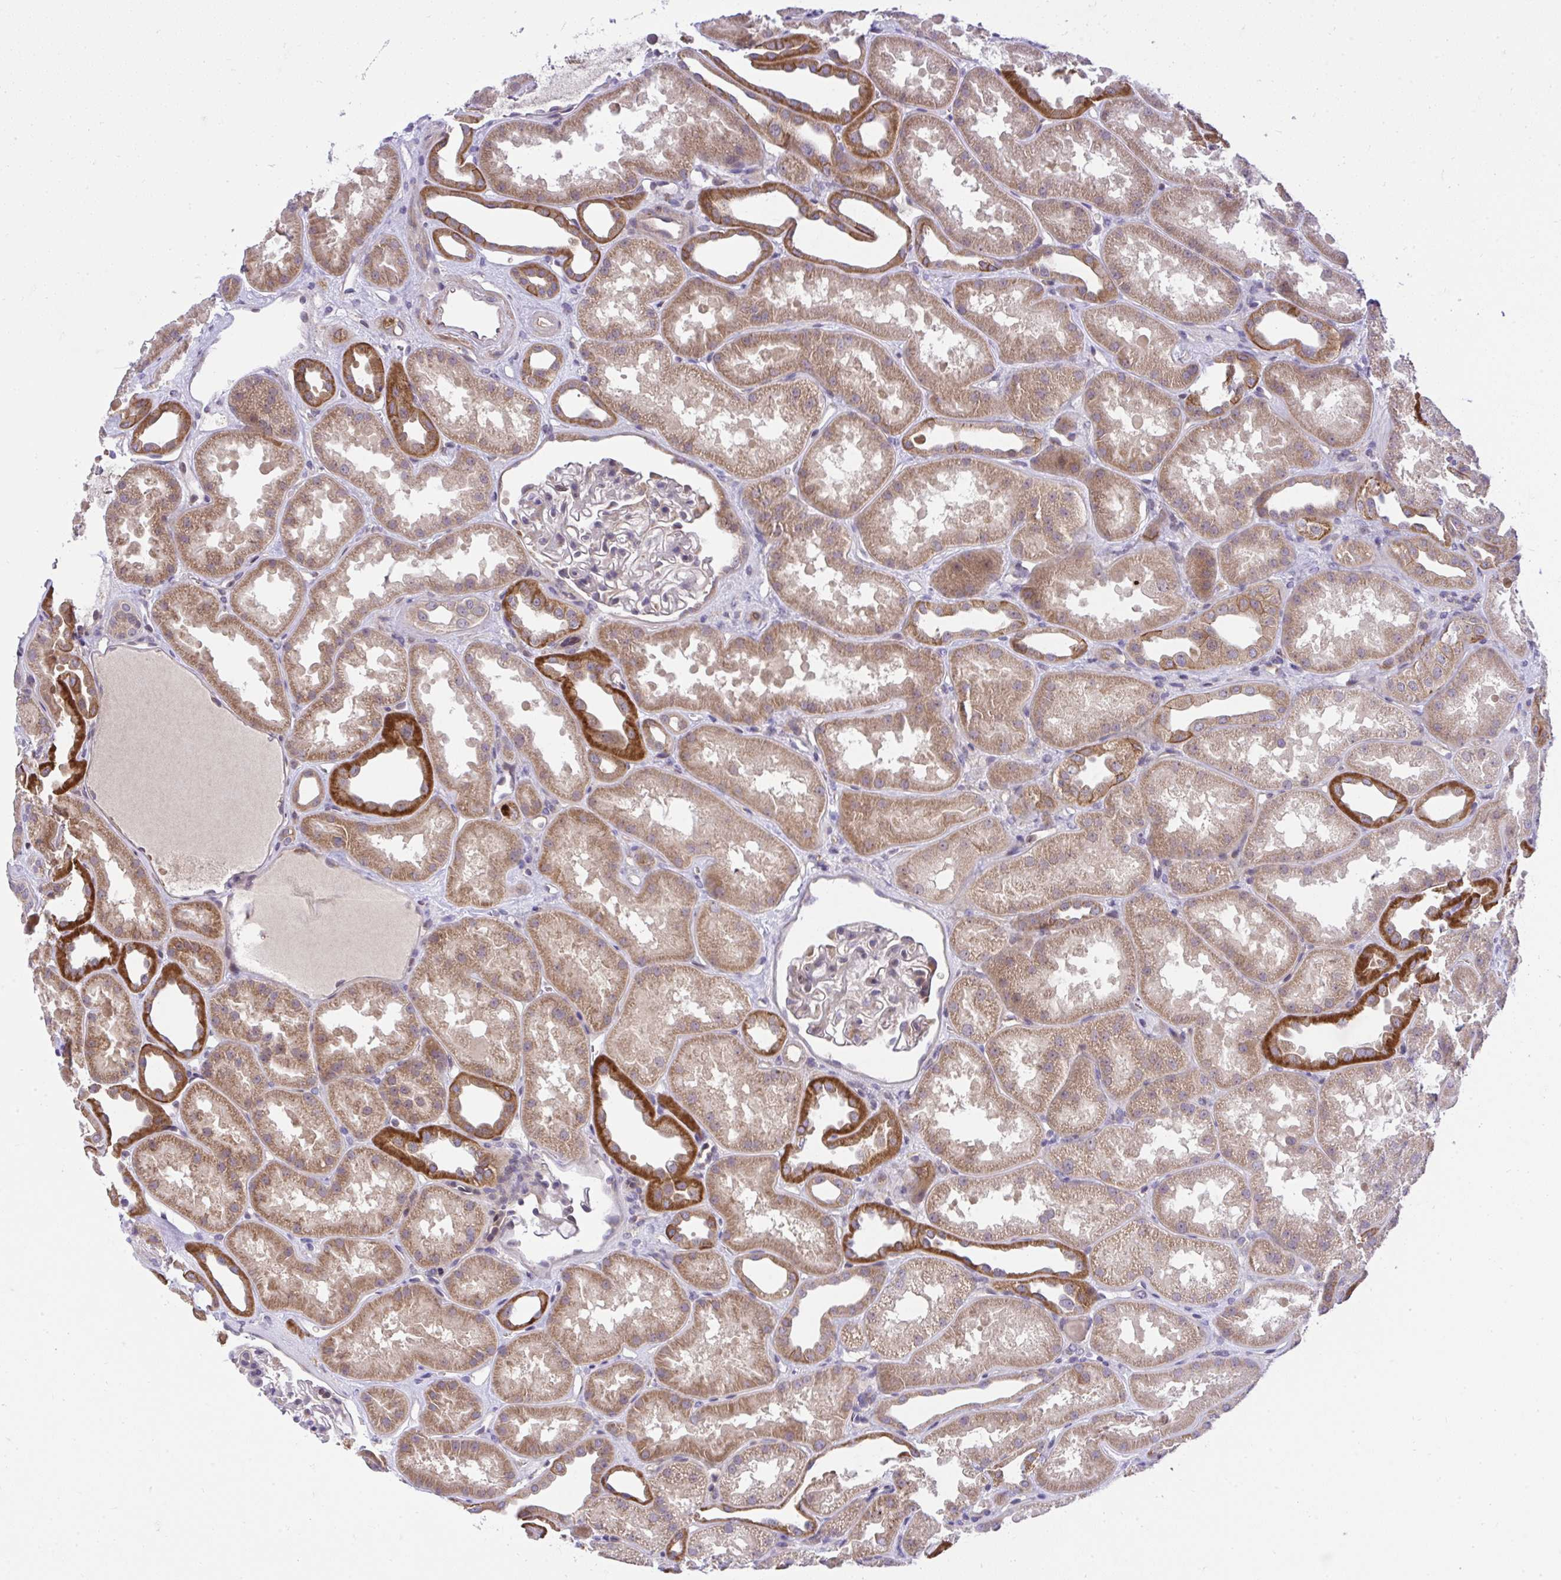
{"staining": {"intensity": "moderate", "quantity": "<25%", "location": "cytoplasmic/membranous"}, "tissue": "kidney", "cell_type": "Cells in glomeruli", "image_type": "normal", "snomed": [{"axis": "morphology", "description": "Normal tissue, NOS"}, {"axis": "topography", "description": "Kidney"}], "caption": "Immunohistochemical staining of unremarkable kidney reveals <25% levels of moderate cytoplasmic/membranous protein staining in about <25% of cells in glomeruli.", "gene": "CHIA", "patient": {"sex": "male", "age": 61}}